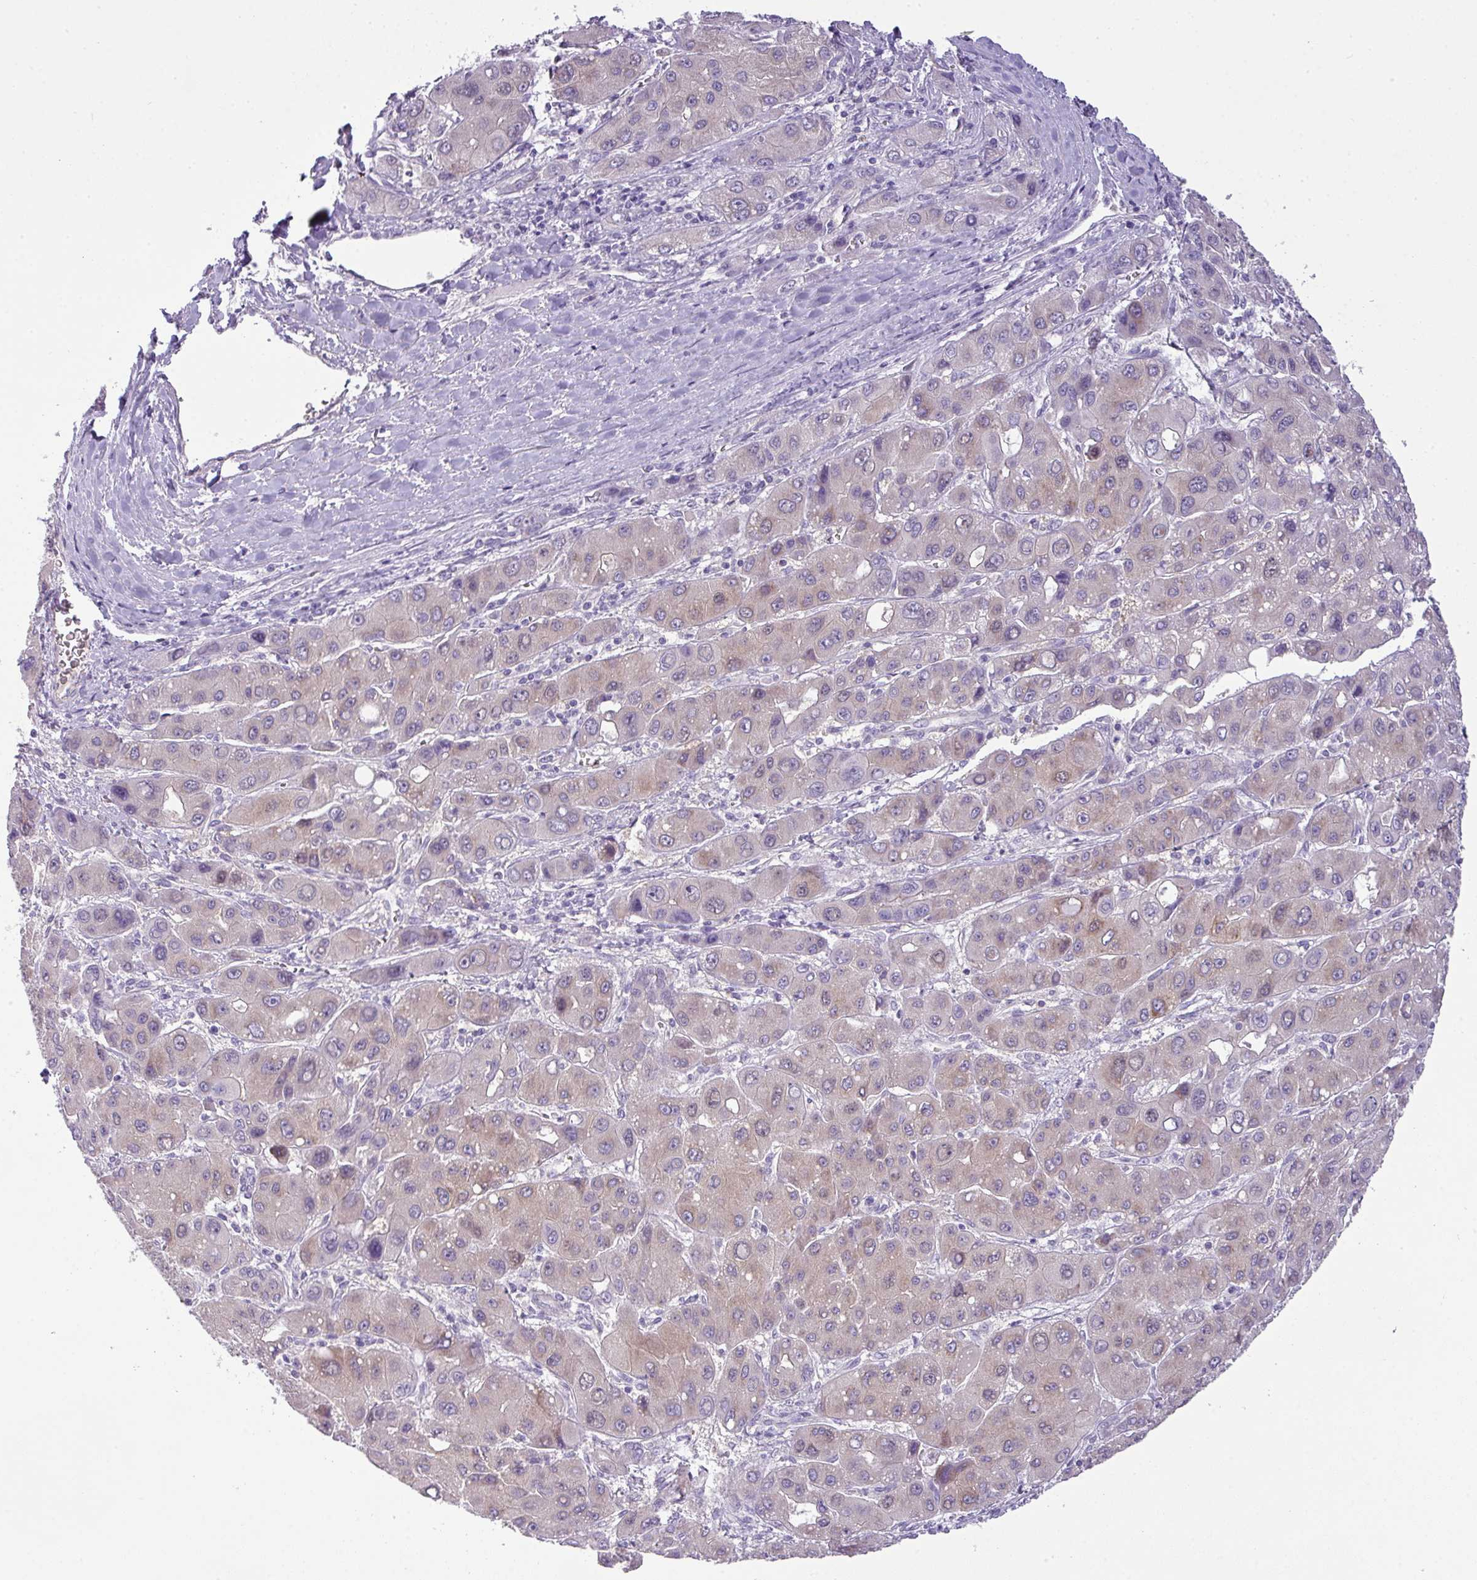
{"staining": {"intensity": "weak", "quantity": "<25%", "location": "cytoplasmic/membranous"}, "tissue": "liver cancer", "cell_type": "Tumor cells", "image_type": "cancer", "snomed": [{"axis": "morphology", "description": "Carcinoma, Hepatocellular, NOS"}, {"axis": "topography", "description": "Liver"}], "caption": "Immunohistochemical staining of hepatocellular carcinoma (liver) demonstrates no significant staining in tumor cells.", "gene": "ENSG00000273748", "patient": {"sex": "male", "age": 55}}